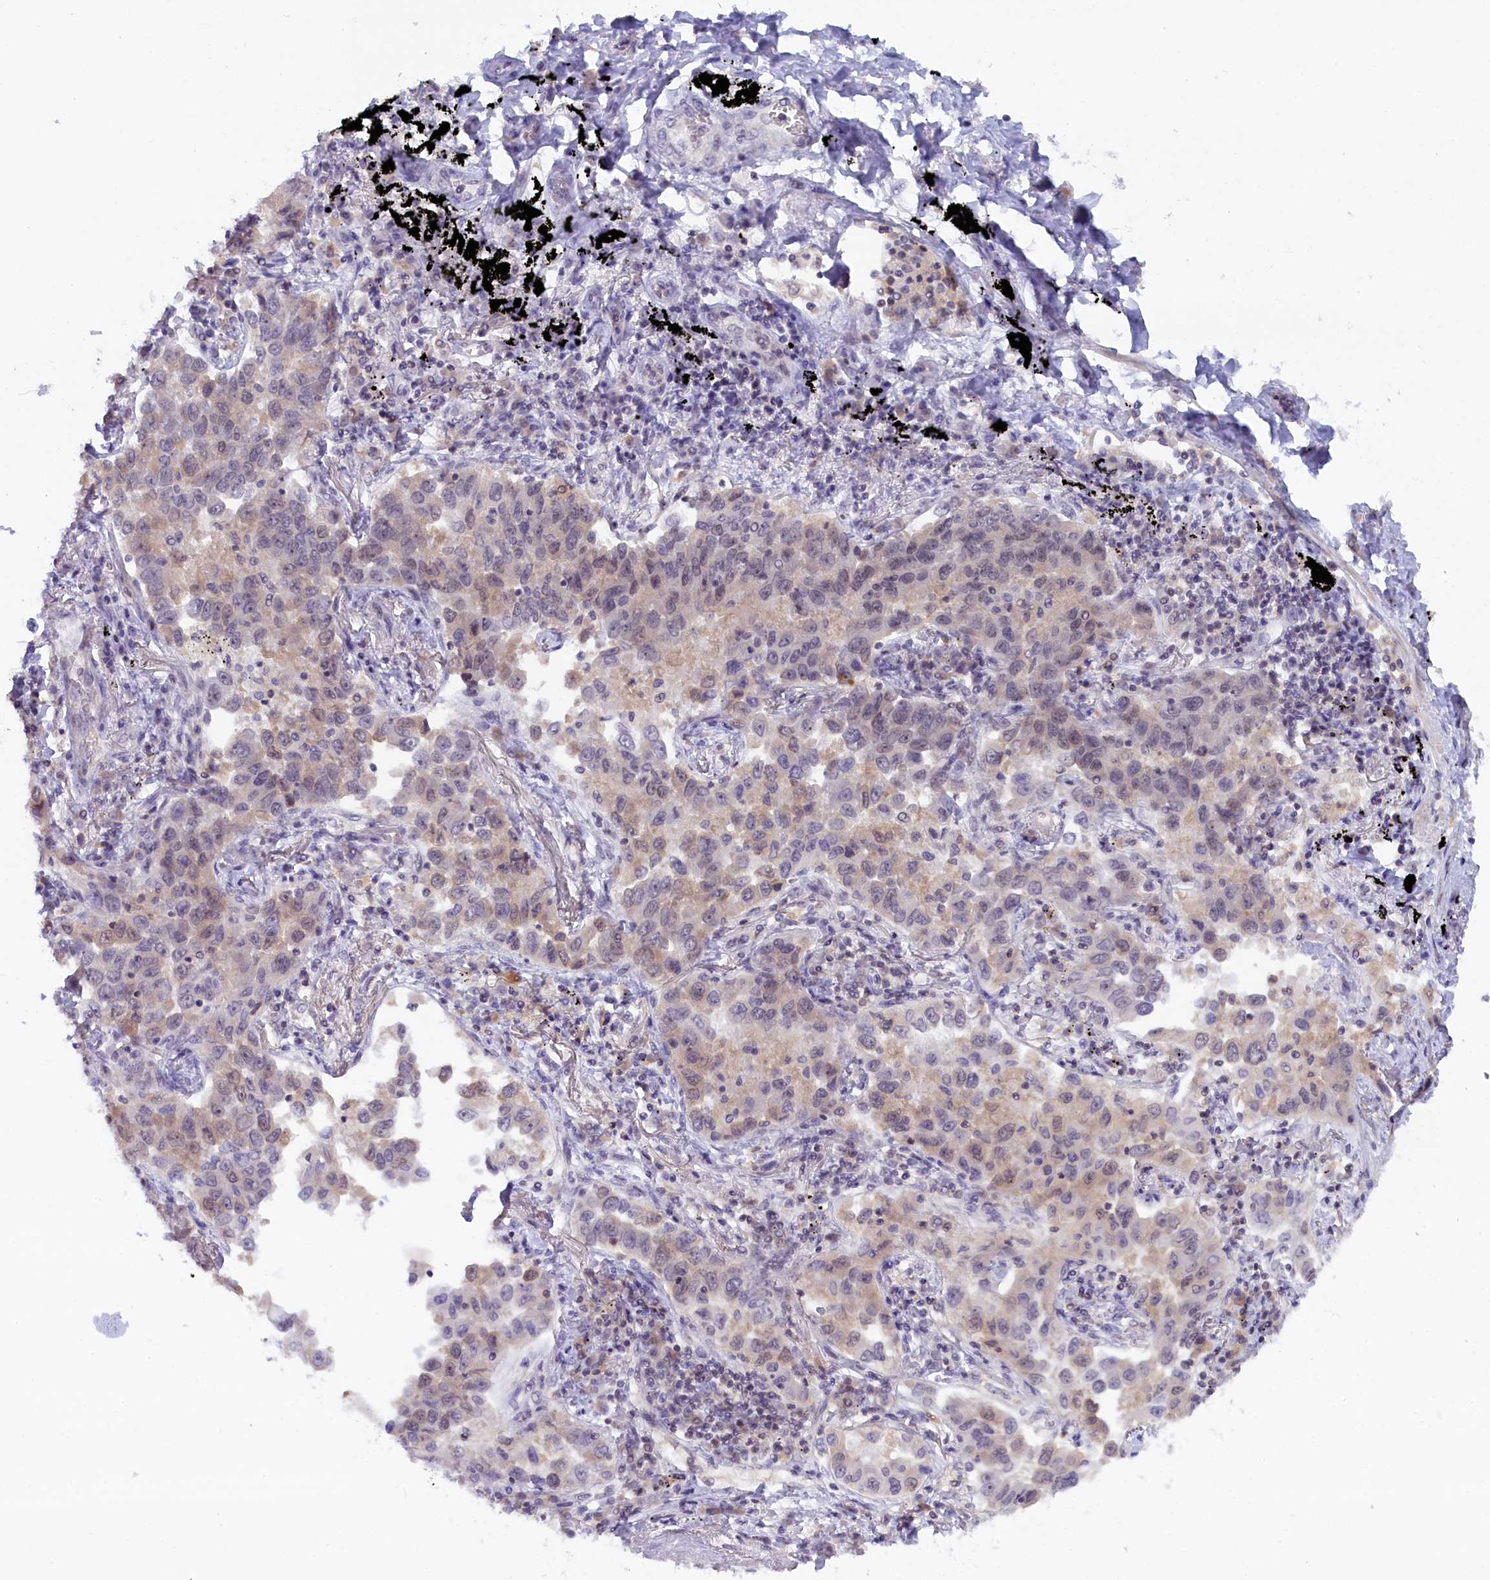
{"staining": {"intensity": "weak", "quantity": "25%-75%", "location": "cytoplasmic/membranous,nuclear"}, "tissue": "lung cancer", "cell_type": "Tumor cells", "image_type": "cancer", "snomed": [{"axis": "morphology", "description": "Adenocarcinoma, NOS"}, {"axis": "topography", "description": "Lung"}], "caption": "The micrograph reveals staining of lung cancer, revealing weak cytoplasmic/membranous and nuclear protein staining (brown color) within tumor cells.", "gene": "CRAMP1", "patient": {"sex": "male", "age": 67}}